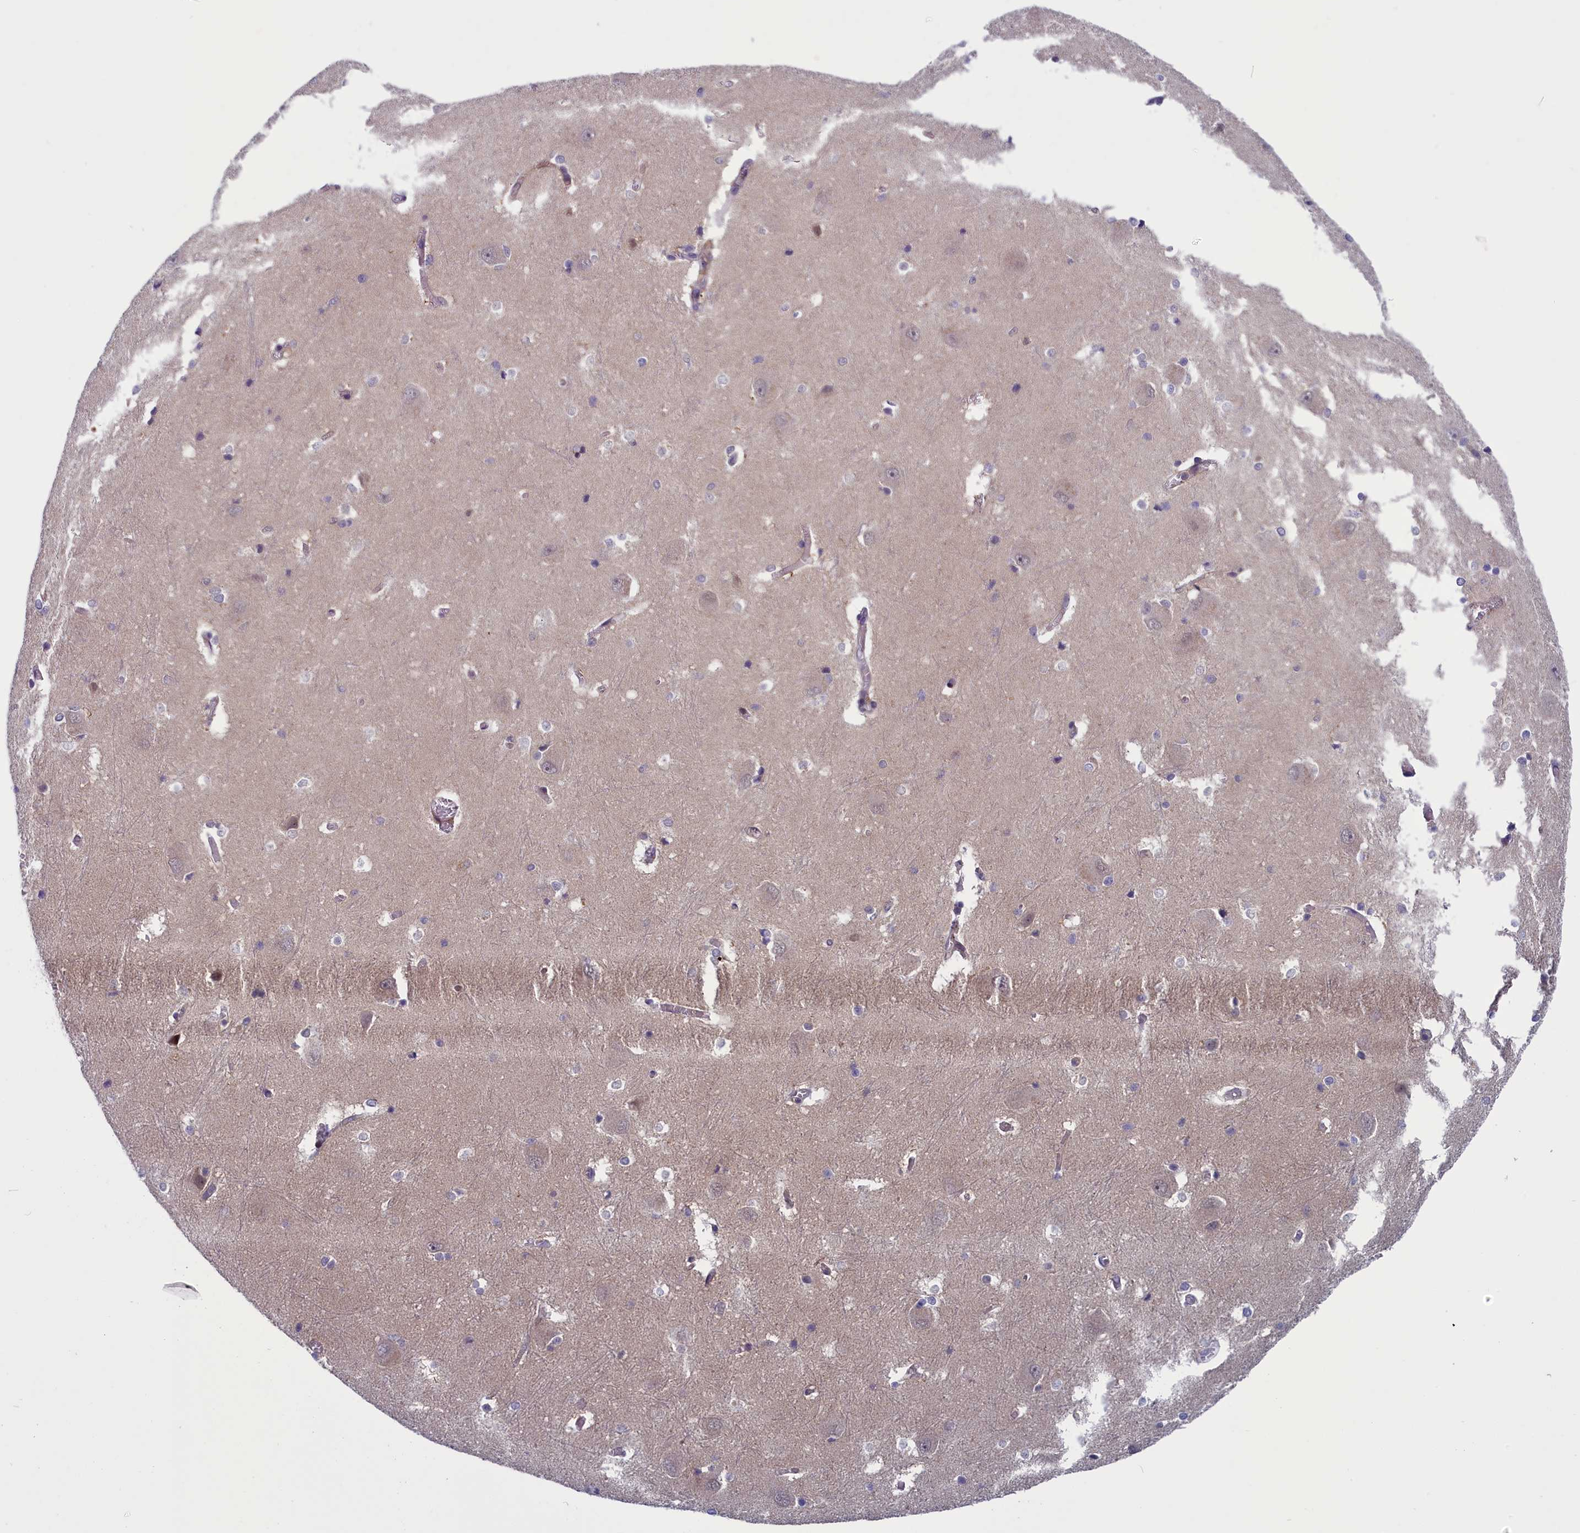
{"staining": {"intensity": "negative", "quantity": "none", "location": "none"}, "tissue": "caudate", "cell_type": "Glial cells", "image_type": "normal", "snomed": [{"axis": "morphology", "description": "Normal tissue, NOS"}, {"axis": "topography", "description": "Lateral ventricle wall"}], "caption": "Immunohistochemistry (IHC) photomicrograph of benign human caudate stained for a protein (brown), which displays no positivity in glial cells.", "gene": "ANKRD39", "patient": {"sex": "male", "age": 37}}